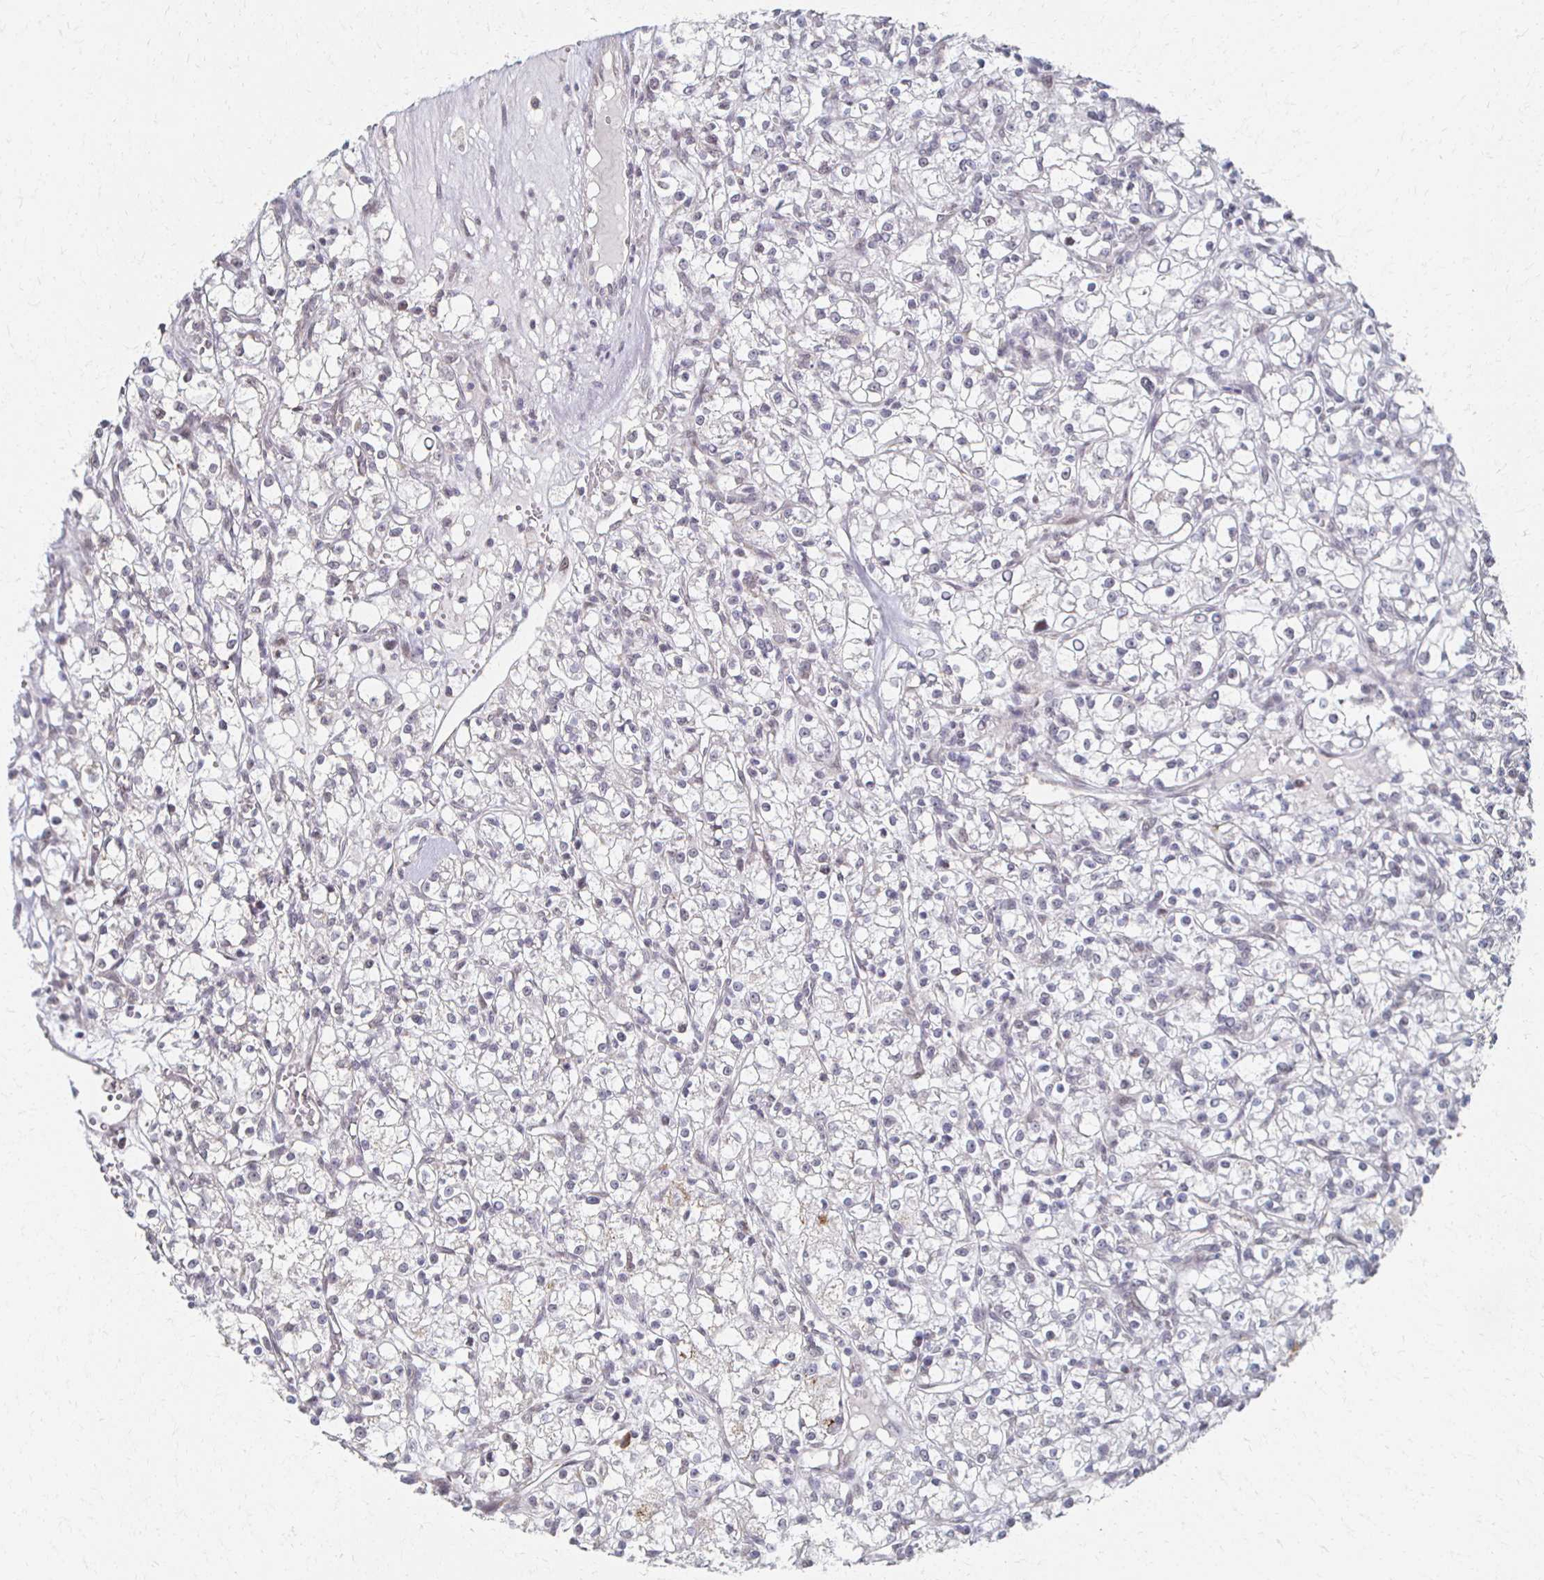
{"staining": {"intensity": "negative", "quantity": "none", "location": "none"}, "tissue": "renal cancer", "cell_type": "Tumor cells", "image_type": "cancer", "snomed": [{"axis": "morphology", "description": "Adenocarcinoma, NOS"}, {"axis": "topography", "description": "Kidney"}], "caption": "Protein analysis of renal cancer shows no significant staining in tumor cells.", "gene": "DAB1", "patient": {"sex": "female", "age": 59}}